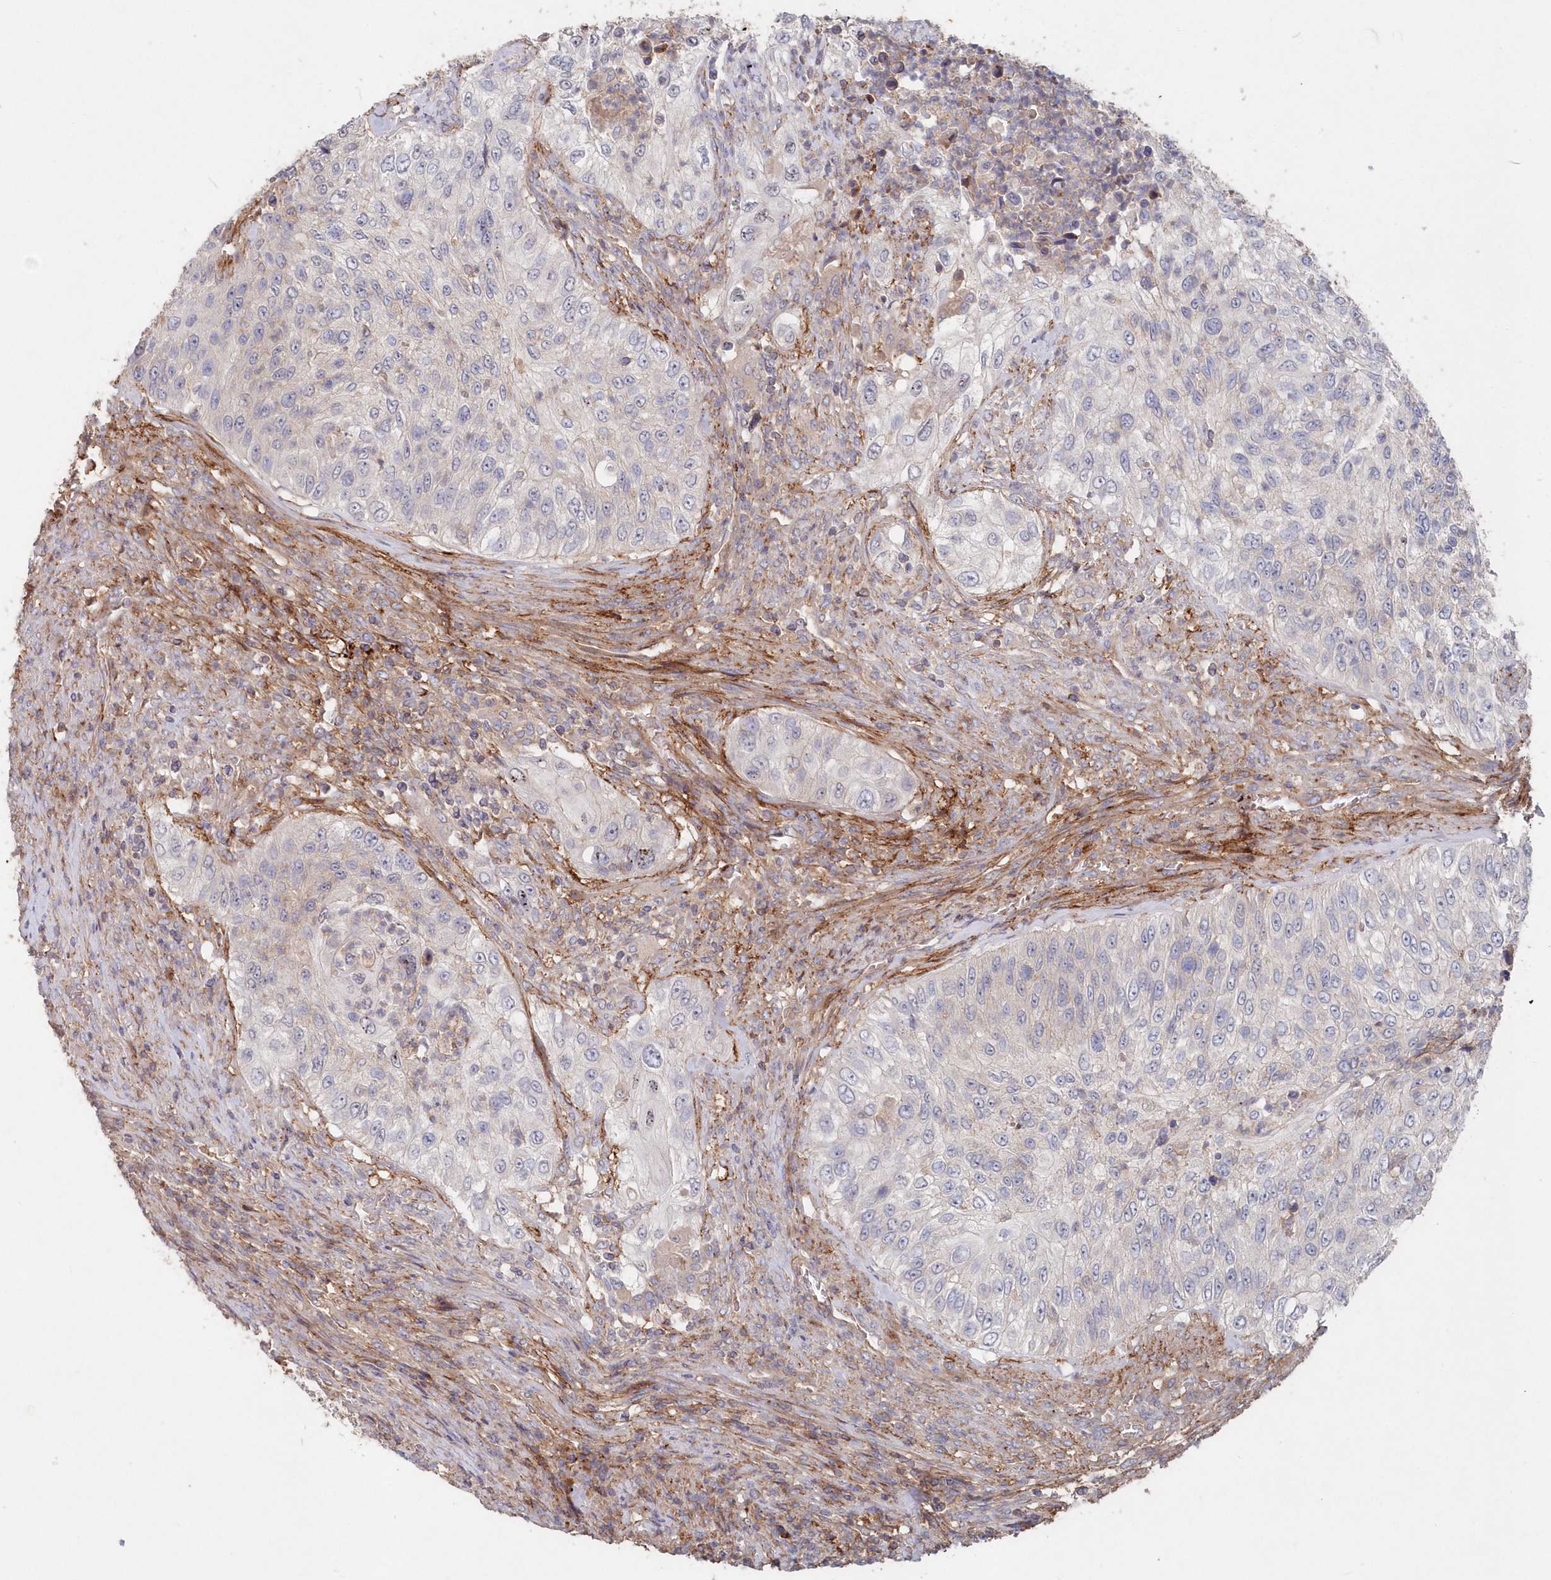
{"staining": {"intensity": "negative", "quantity": "none", "location": "none"}, "tissue": "urothelial cancer", "cell_type": "Tumor cells", "image_type": "cancer", "snomed": [{"axis": "morphology", "description": "Urothelial carcinoma, High grade"}, {"axis": "topography", "description": "Urinary bladder"}], "caption": "A high-resolution histopathology image shows immunohistochemistry staining of urothelial cancer, which exhibits no significant expression in tumor cells.", "gene": "ABHD14B", "patient": {"sex": "female", "age": 60}}